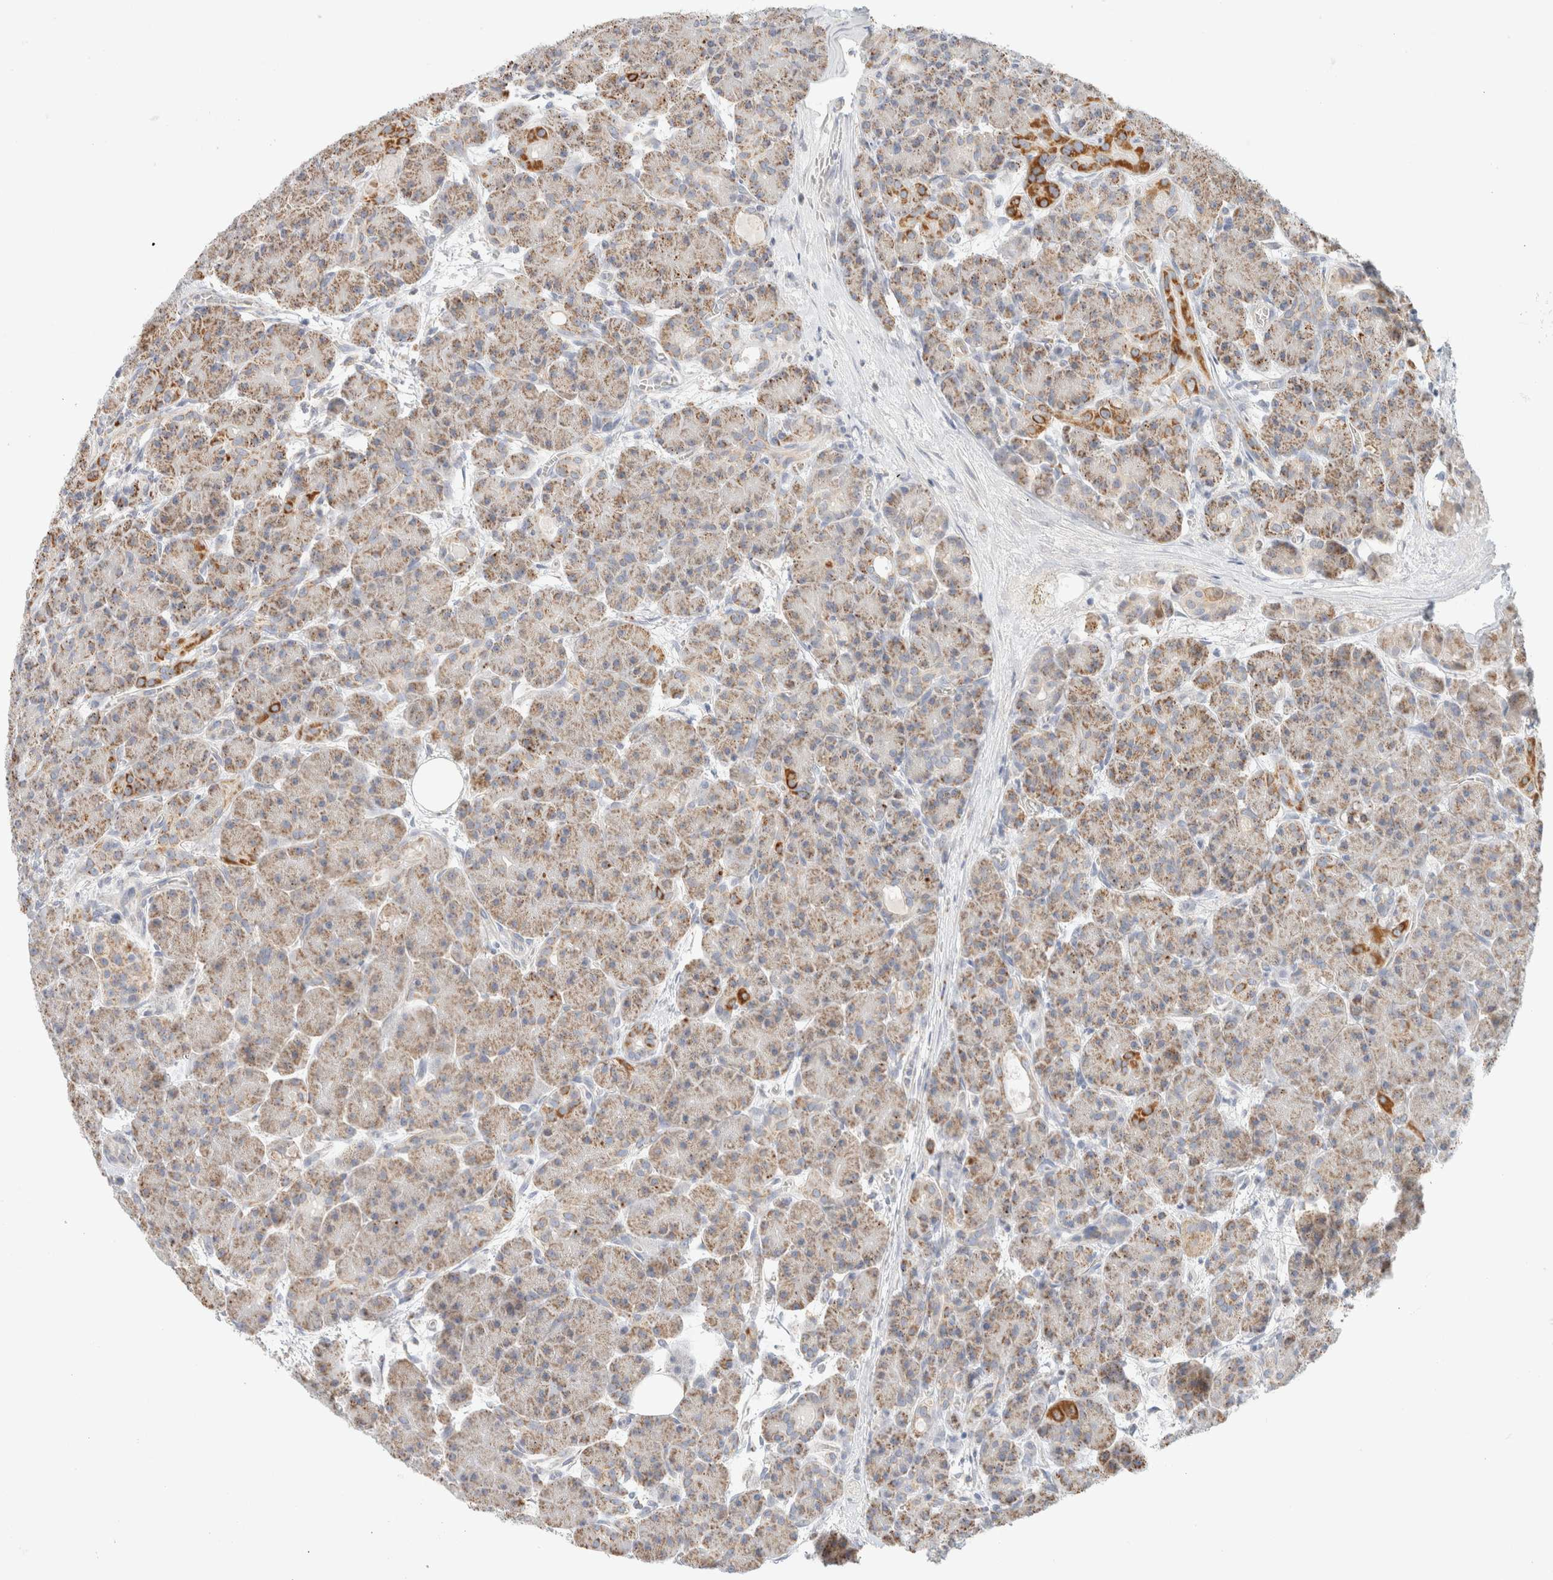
{"staining": {"intensity": "moderate", "quantity": ">75%", "location": "cytoplasmic/membranous"}, "tissue": "pancreas", "cell_type": "Exocrine glandular cells", "image_type": "normal", "snomed": [{"axis": "morphology", "description": "Normal tissue, NOS"}, {"axis": "topography", "description": "Pancreas"}], "caption": "This image exhibits IHC staining of benign pancreas, with medium moderate cytoplasmic/membranous positivity in about >75% of exocrine glandular cells.", "gene": "HDHD3", "patient": {"sex": "male", "age": 63}}